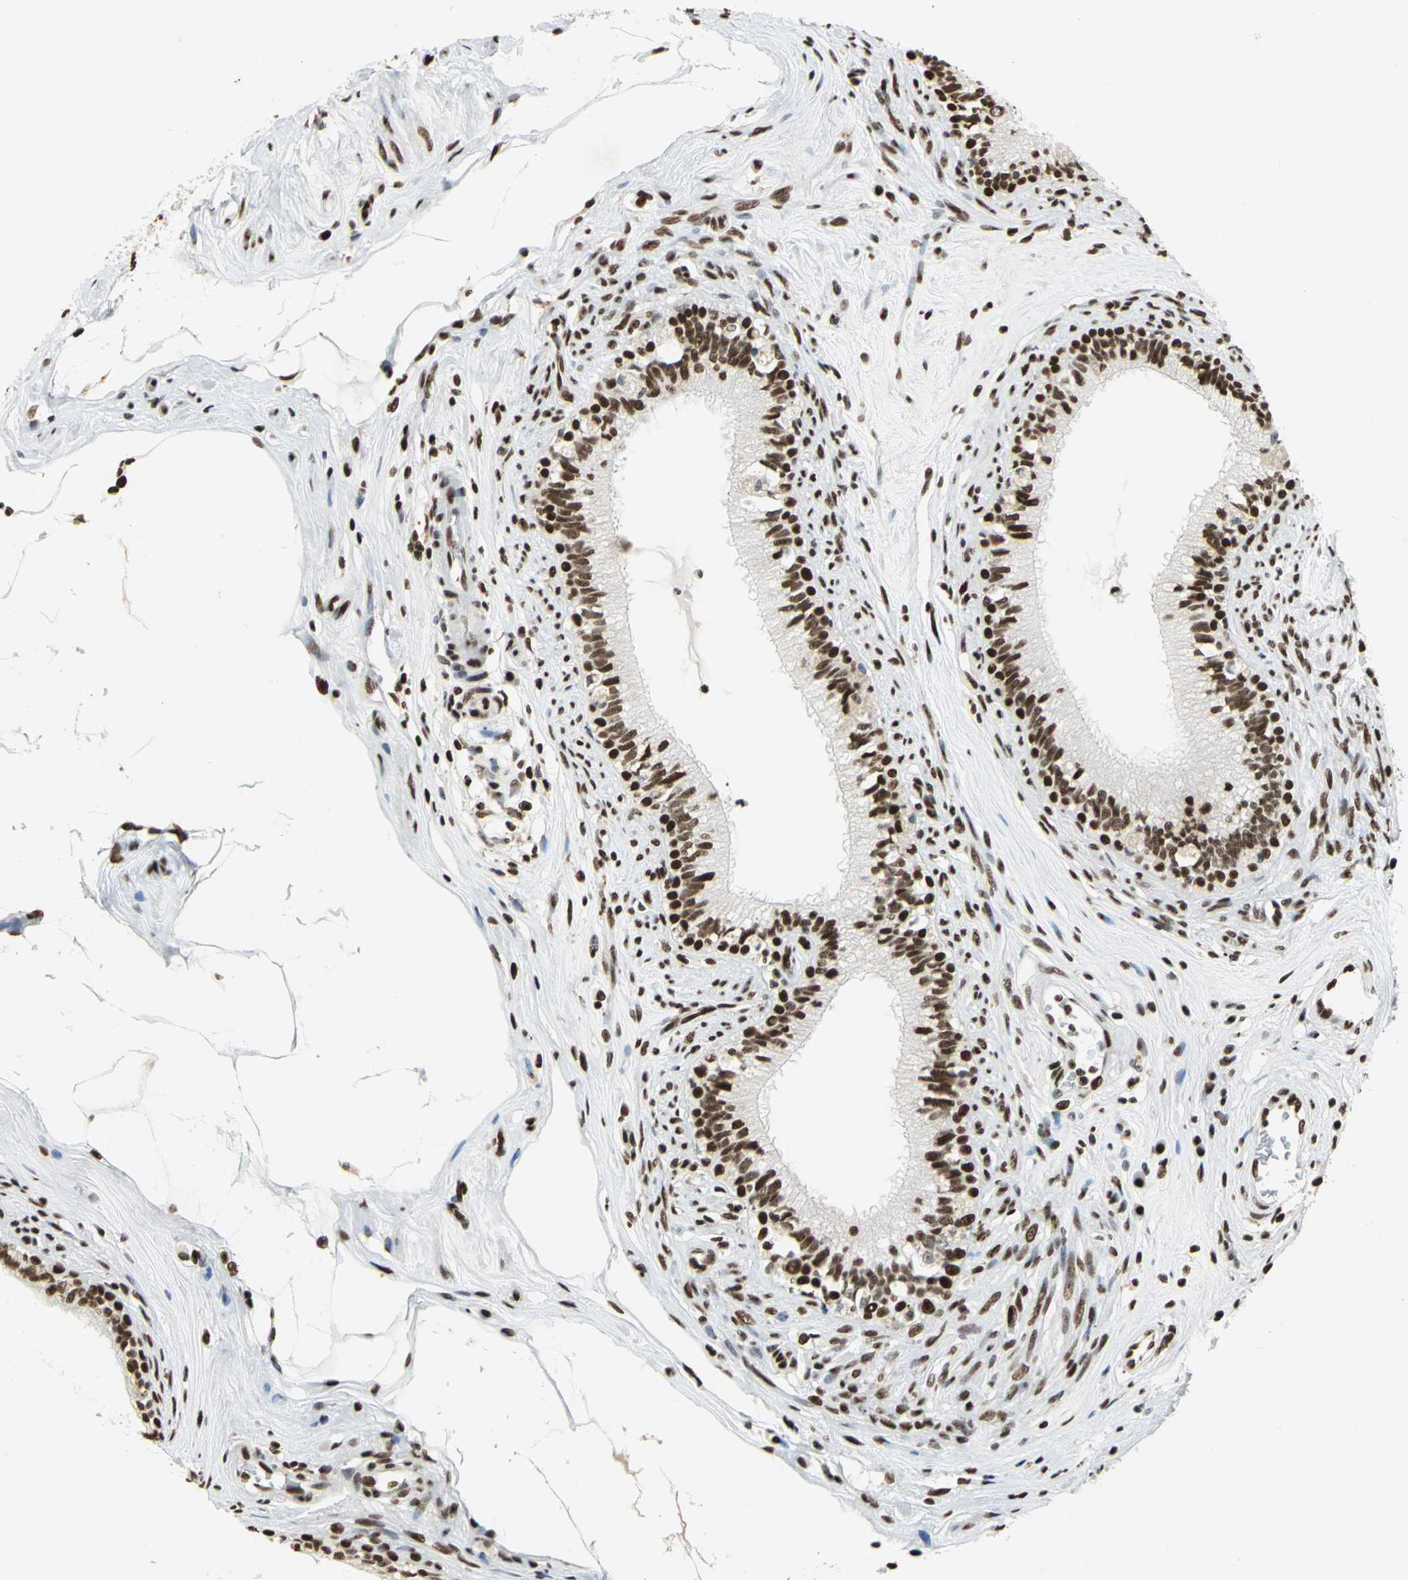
{"staining": {"intensity": "strong", "quantity": ">75%", "location": "nuclear"}, "tissue": "epididymis", "cell_type": "Glandular cells", "image_type": "normal", "snomed": [{"axis": "morphology", "description": "Normal tissue, NOS"}, {"axis": "morphology", "description": "Inflammation, NOS"}, {"axis": "topography", "description": "Epididymis"}], "caption": "Immunohistochemical staining of benign epididymis demonstrates >75% levels of strong nuclear protein positivity in about >75% of glandular cells. (brown staining indicates protein expression, while blue staining denotes nuclei).", "gene": "HMGB1", "patient": {"sex": "male", "age": 84}}